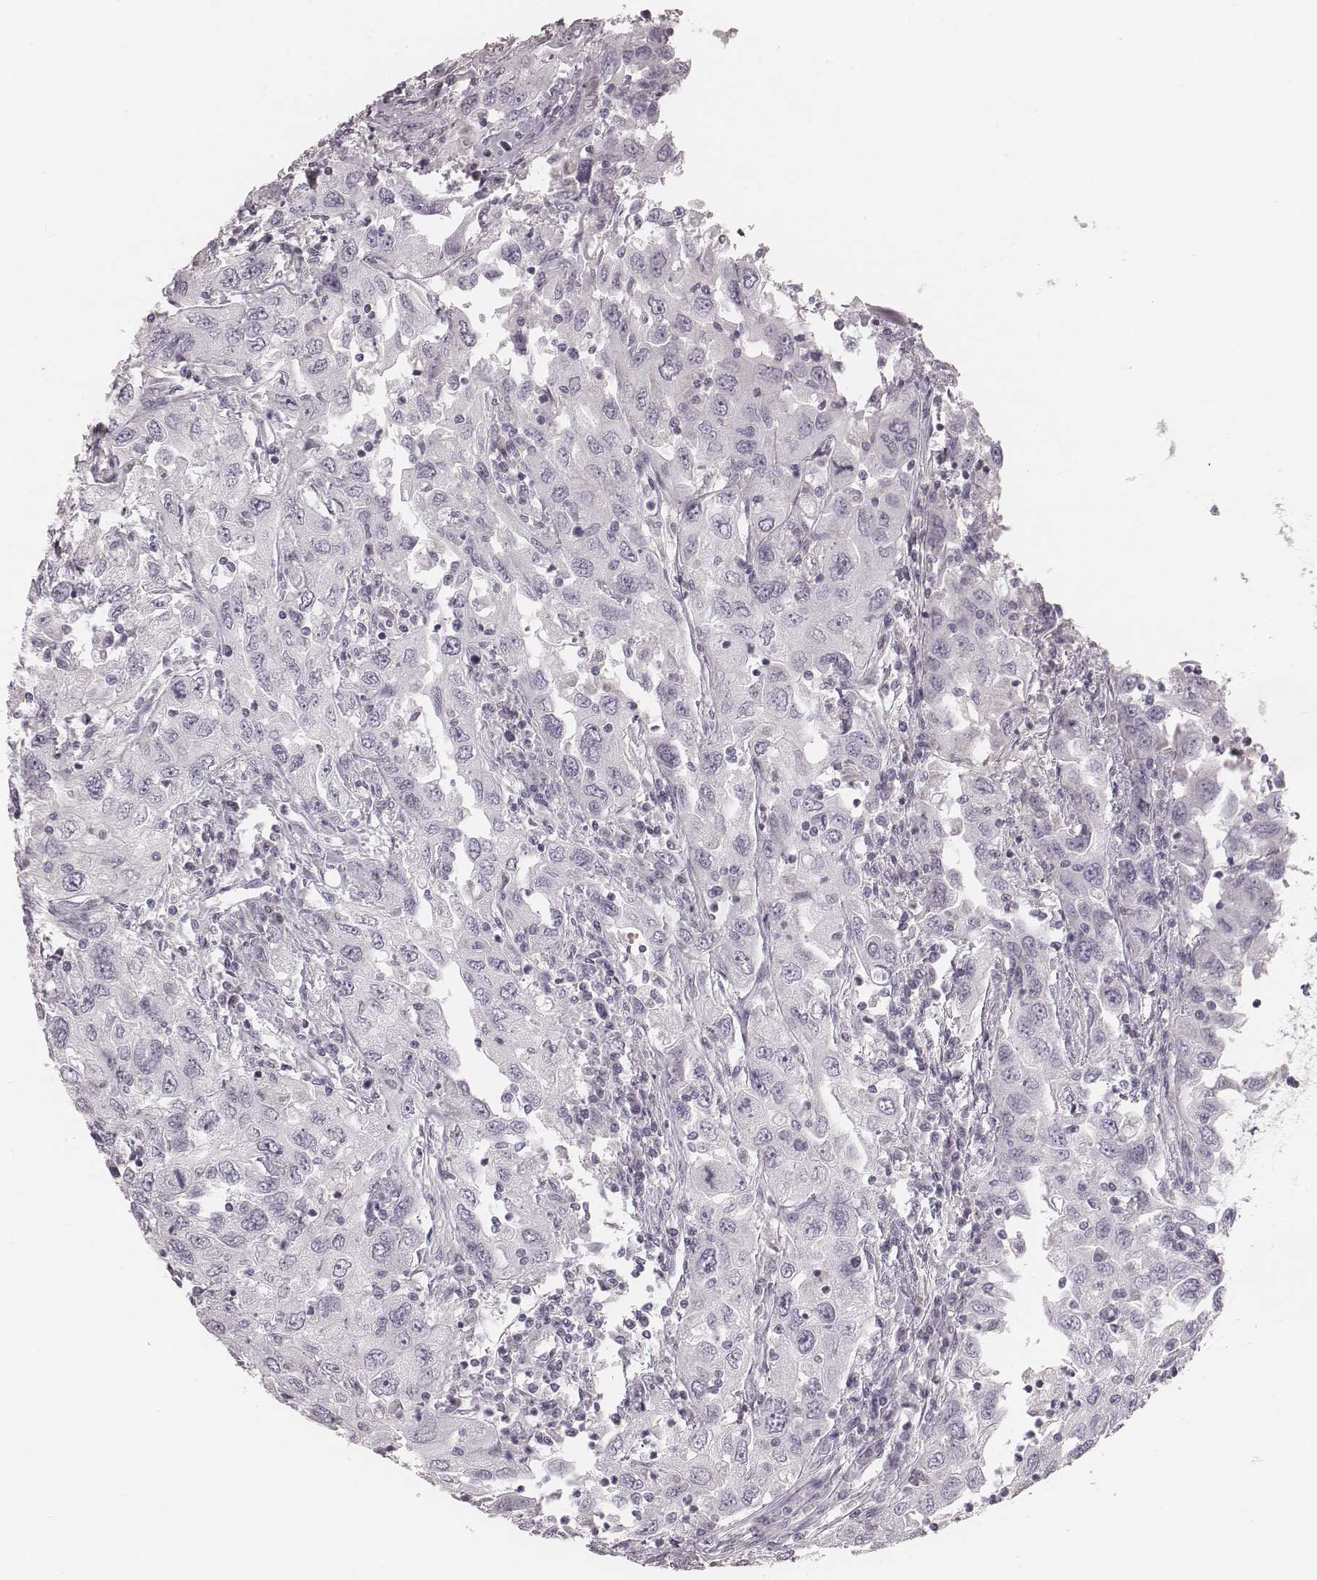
{"staining": {"intensity": "negative", "quantity": "none", "location": "none"}, "tissue": "urothelial cancer", "cell_type": "Tumor cells", "image_type": "cancer", "snomed": [{"axis": "morphology", "description": "Urothelial carcinoma, High grade"}, {"axis": "topography", "description": "Urinary bladder"}], "caption": "IHC histopathology image of neoplastic tissue: human high-grade urothelial carcinoma stained with DAB (3,3'-diaminobenzidine) reveals no significant protein expression in tumor cells.", "gene": "S100Z", "patient": {"sex": "male", "age": 76}}